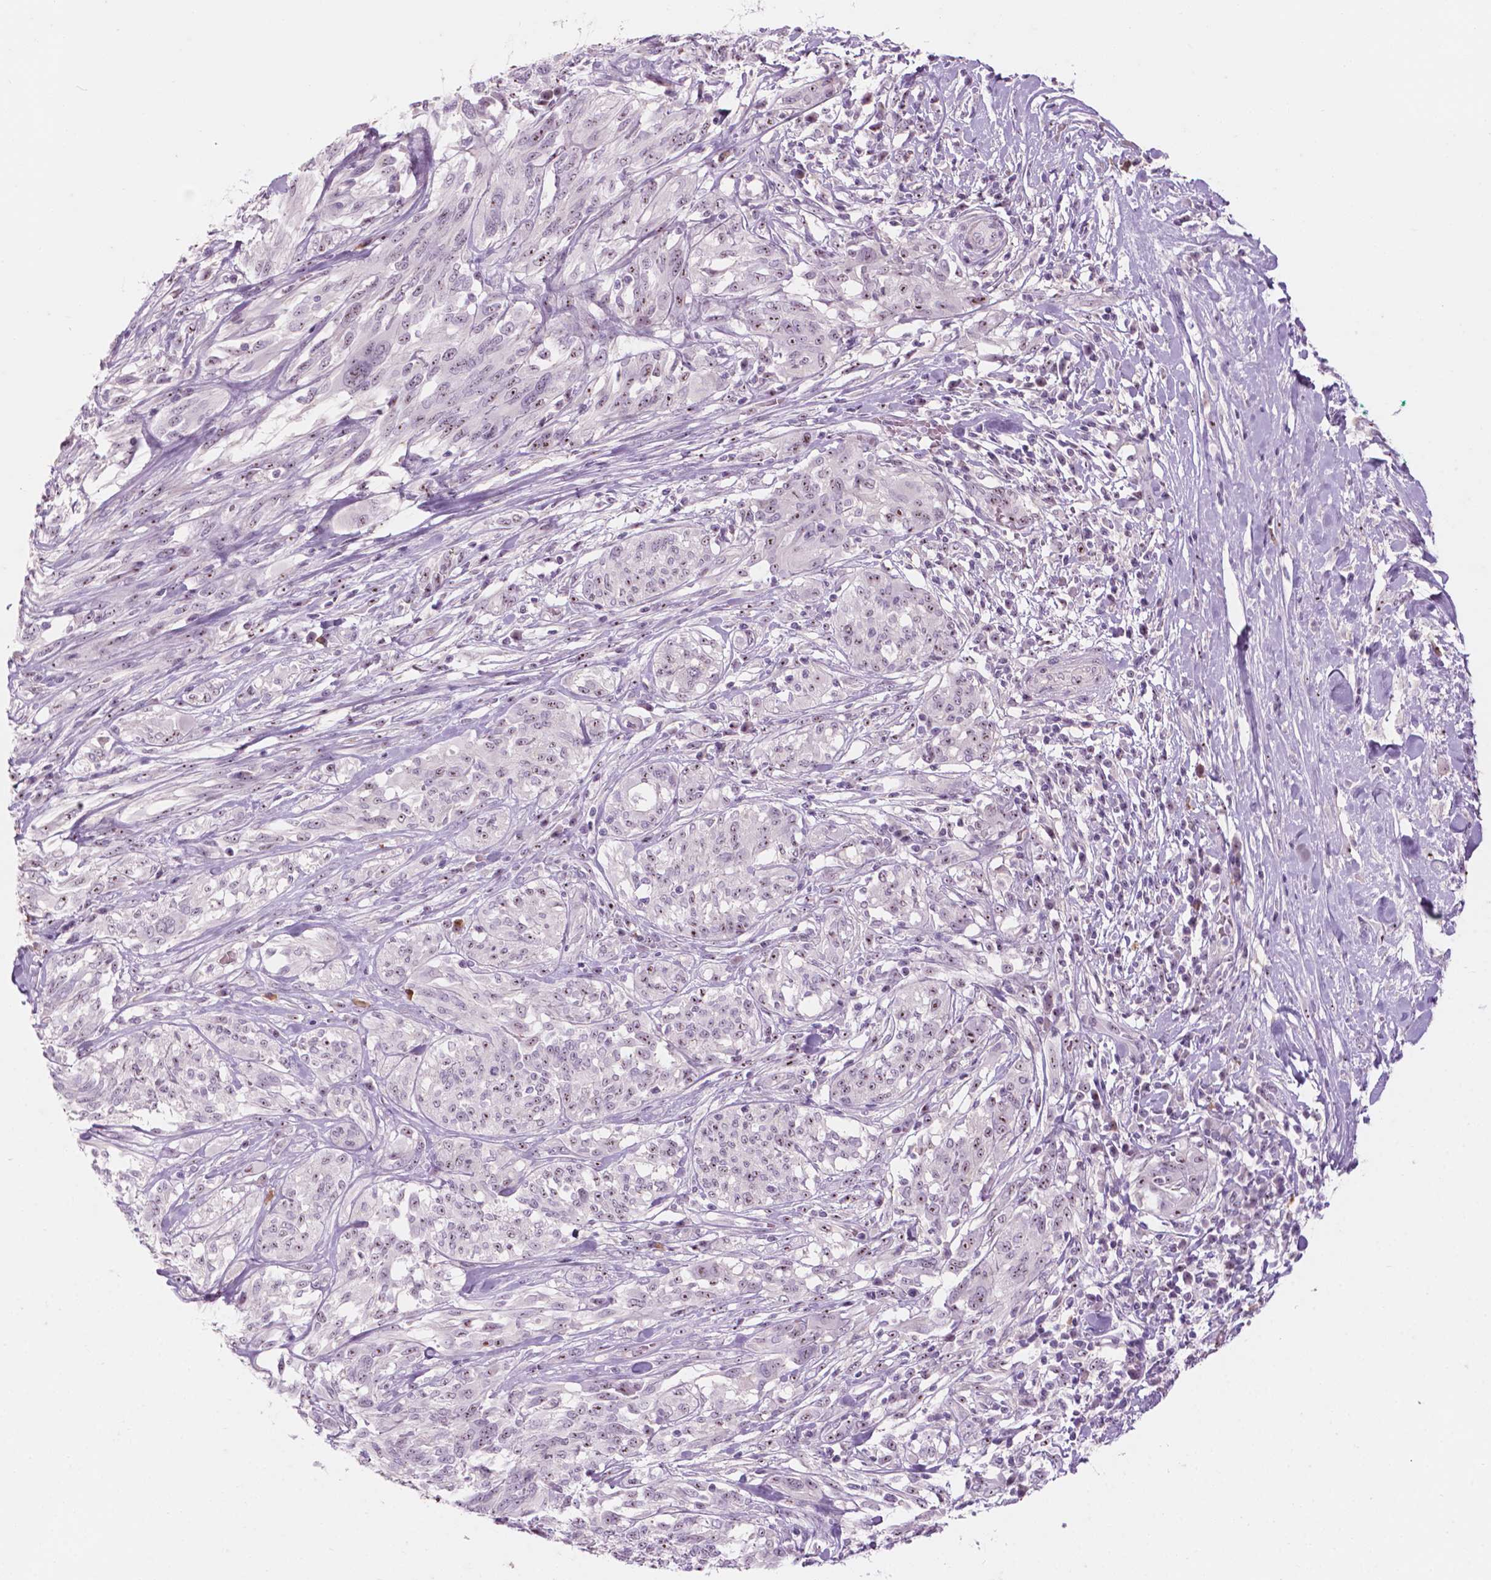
{"staining": {"intensity": "weak", "quantity": "<25%", "location": "nuclear"}, "tissue": "melanoma", "cell_type": "Tumor cells", "image_type": "cancer", "snomed": [{"axis": "morphology", "description": "Malignant melanoma, NOS"}, {"axis": "topography", "description": "Skin"}], "caption": "Immunohistochemistry histopathology image of malignant melanoma stained for a protein (brown), which shows no positivity in tumor cells. Nuclei are stained in blue.", "gene": "ZNF853", "patient": {"sex": "female", "age": 91}}